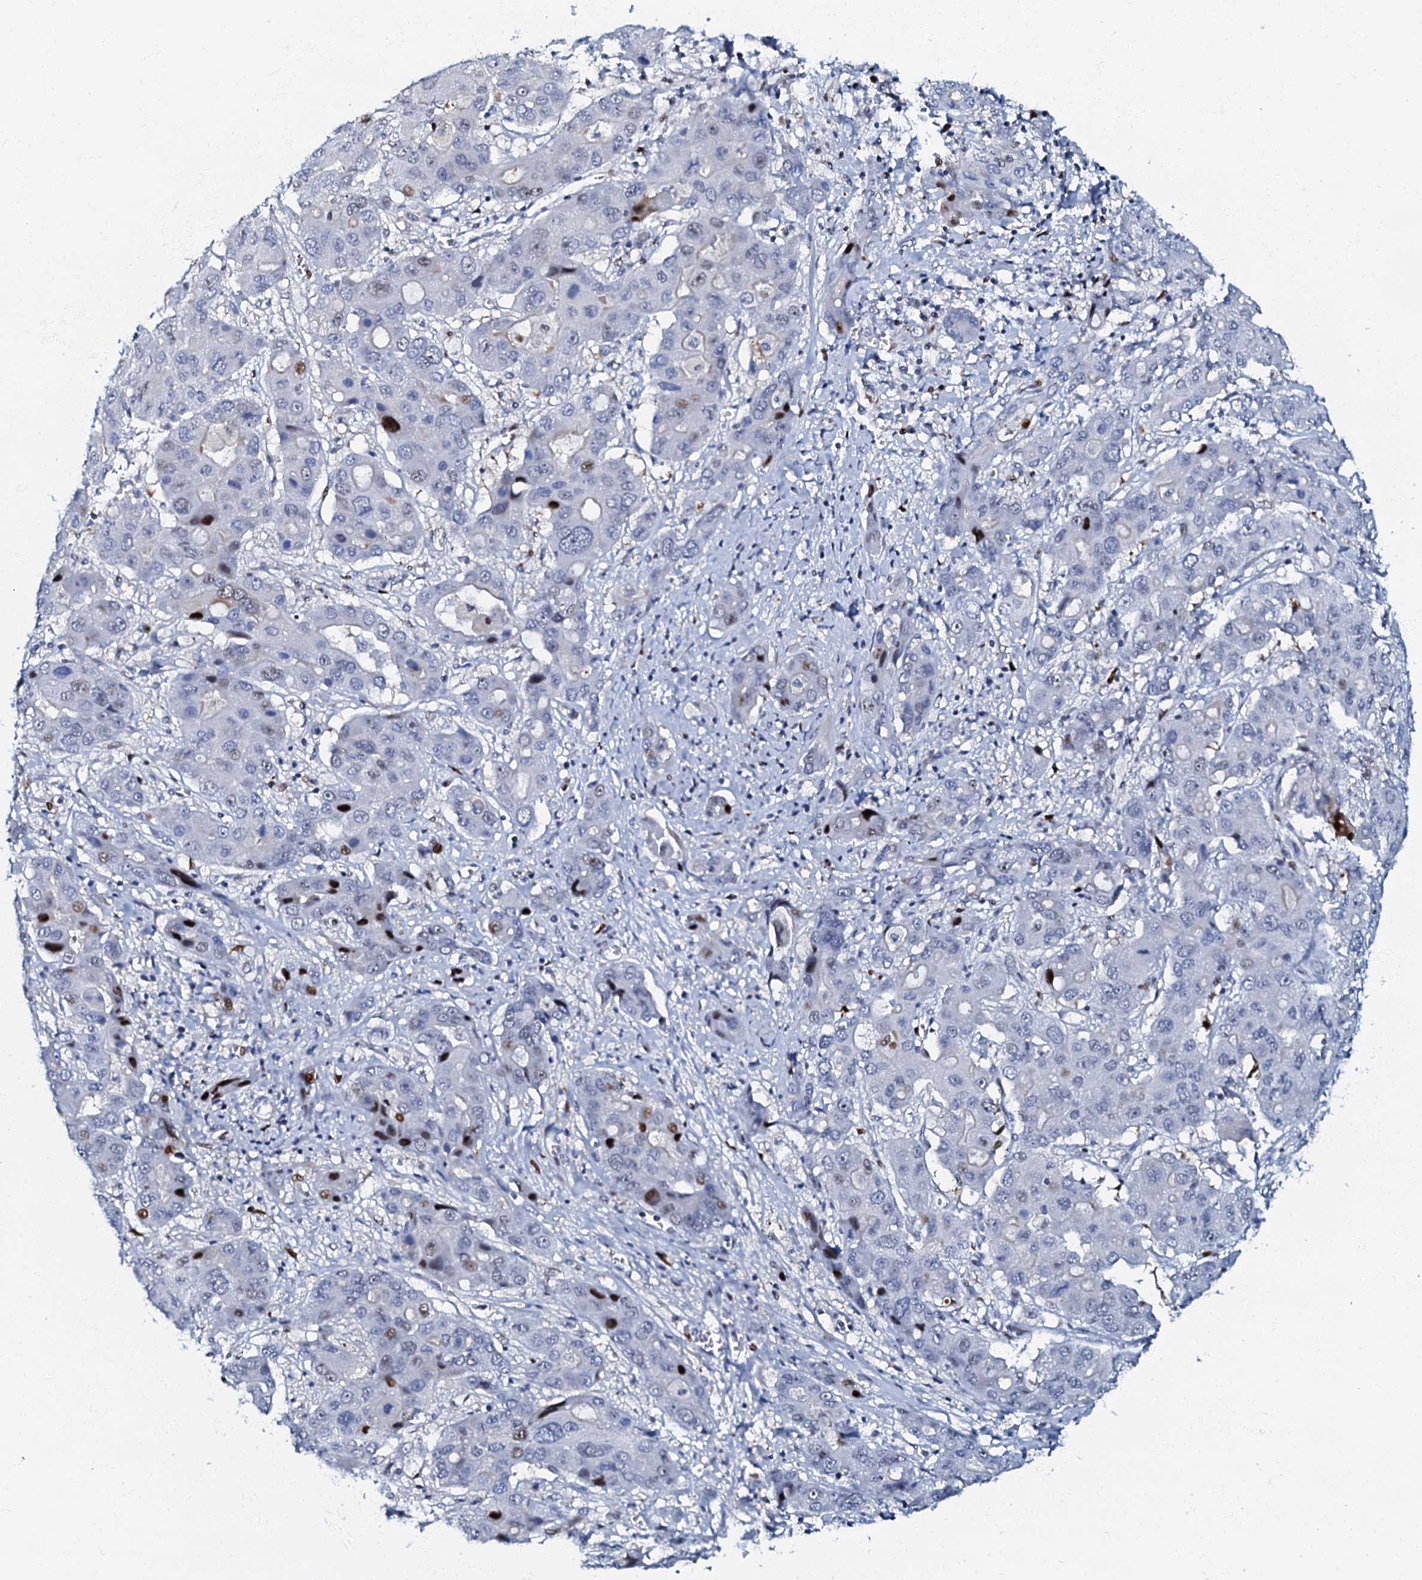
{"staining": {"intensity": "negative", "quantity": "none", "location": "none"}, "tissue": "liver cancer", "cell_type": "Tumor cells", "image_type": "cancer", "snomed": [{"axis": "morphology", "description": "Cholangiocarcinoma"}, {"axis": "topography", "description": "Liver"}], "caption": "The photomicrograph demonstrates no staining of tumor cells in cholangiocarcinoma (liver).", "gene": "MFSD5", "patient": {"sex": "male", "age": 67}}